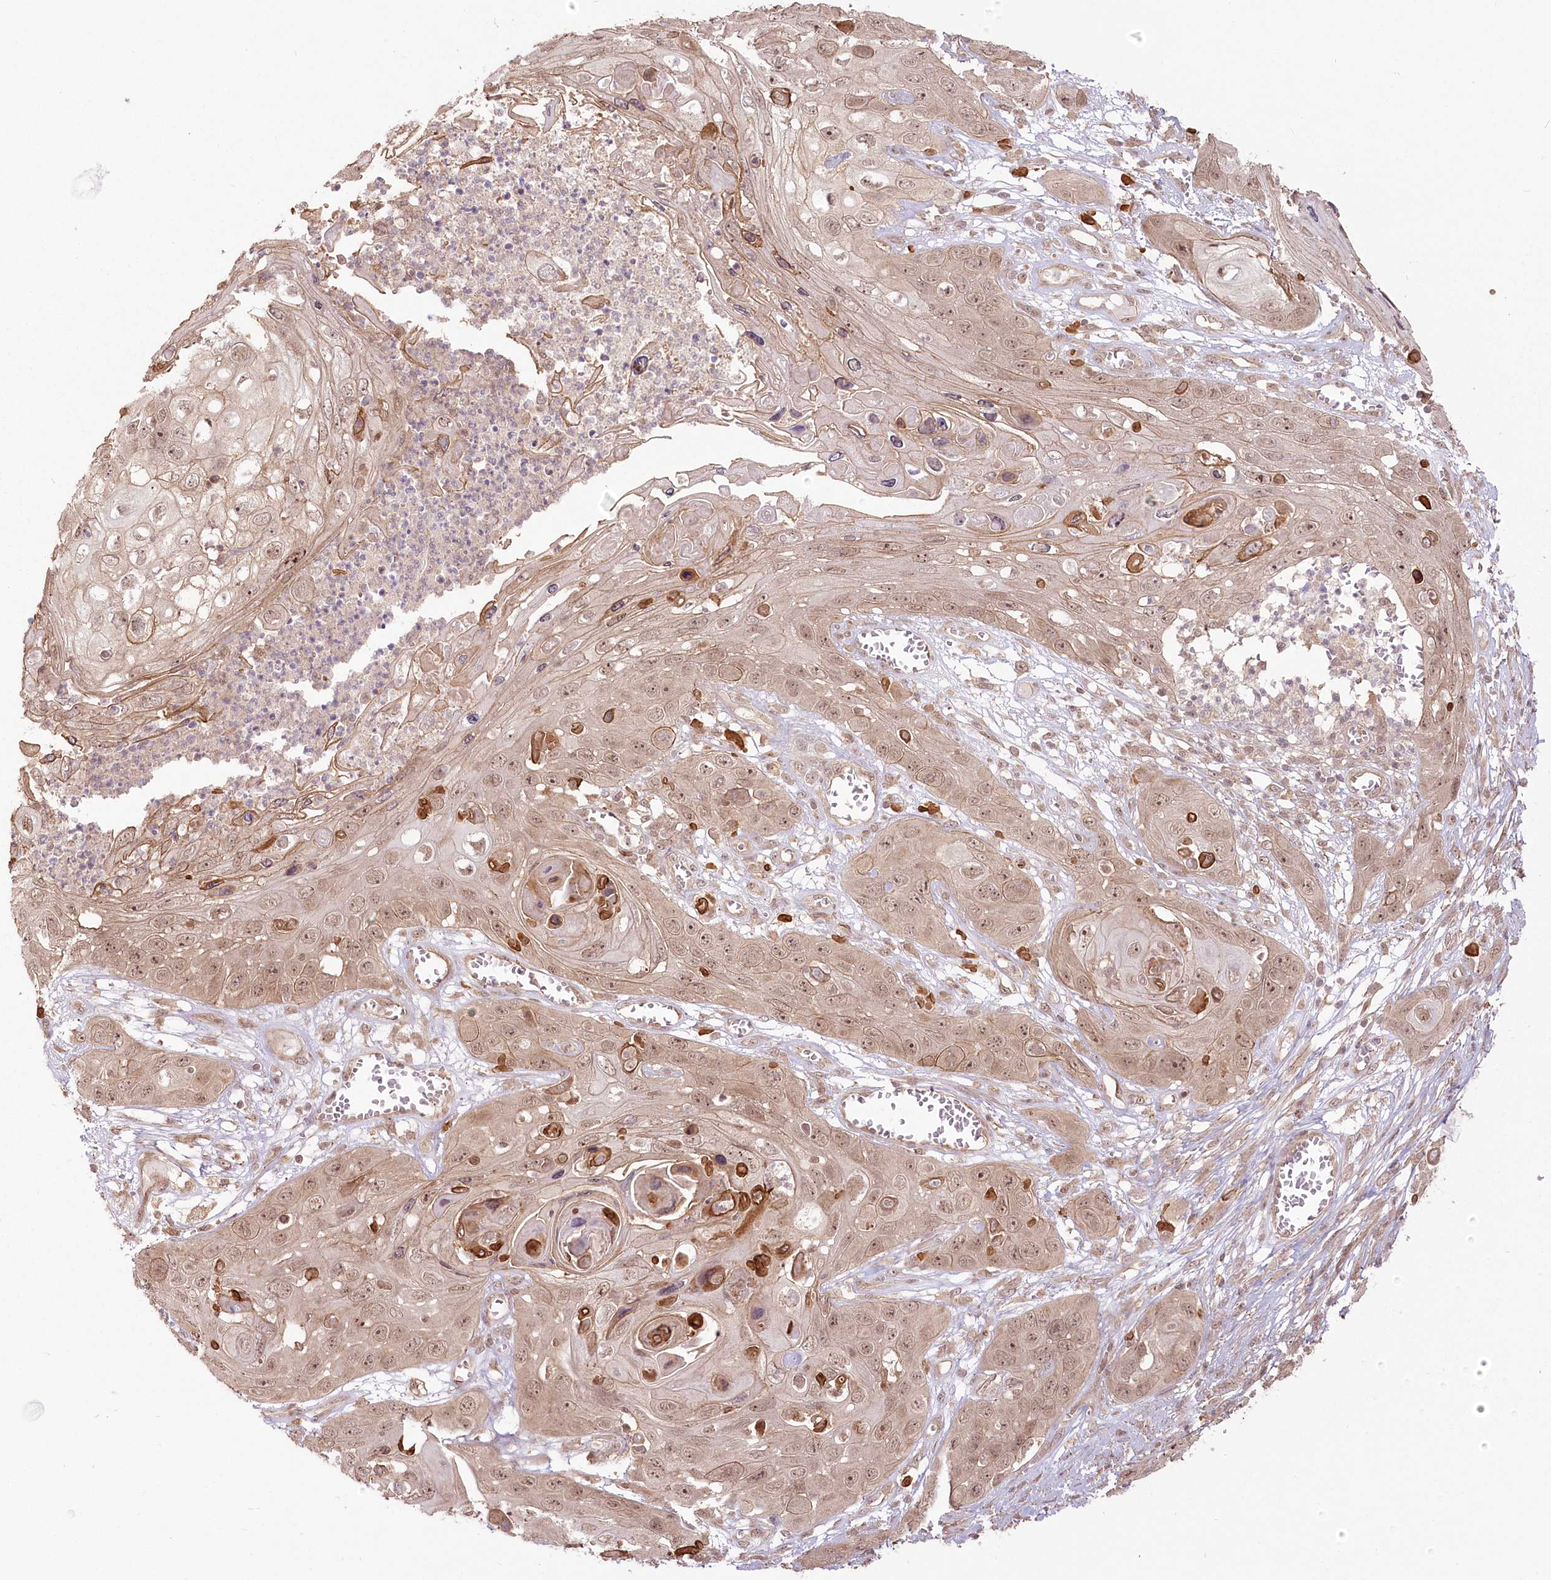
{"staining": {"intensity": "moderate", "quantity": ">75%", "location": "cytoplasmic/membranous,nuclear"}, "tissue": "skin cancer", "cell_type": "Tumor cells", "image_type": "cancer", "snomed": [{"axis": "morphology", "description": "Squamous cell carcinoma, NOS"}, {"axis": "topography", "description": "Skin"}], "caption": "Brown immunohistochemical staining in human skin cancer demonstrates moderate cytoplasmic/membranous and nuclear expression in about >75% of tumor cells. Nuclei are stained in blue.", "gene": "R3HDM2", "patient": {"sex": "male", "age": 55}}